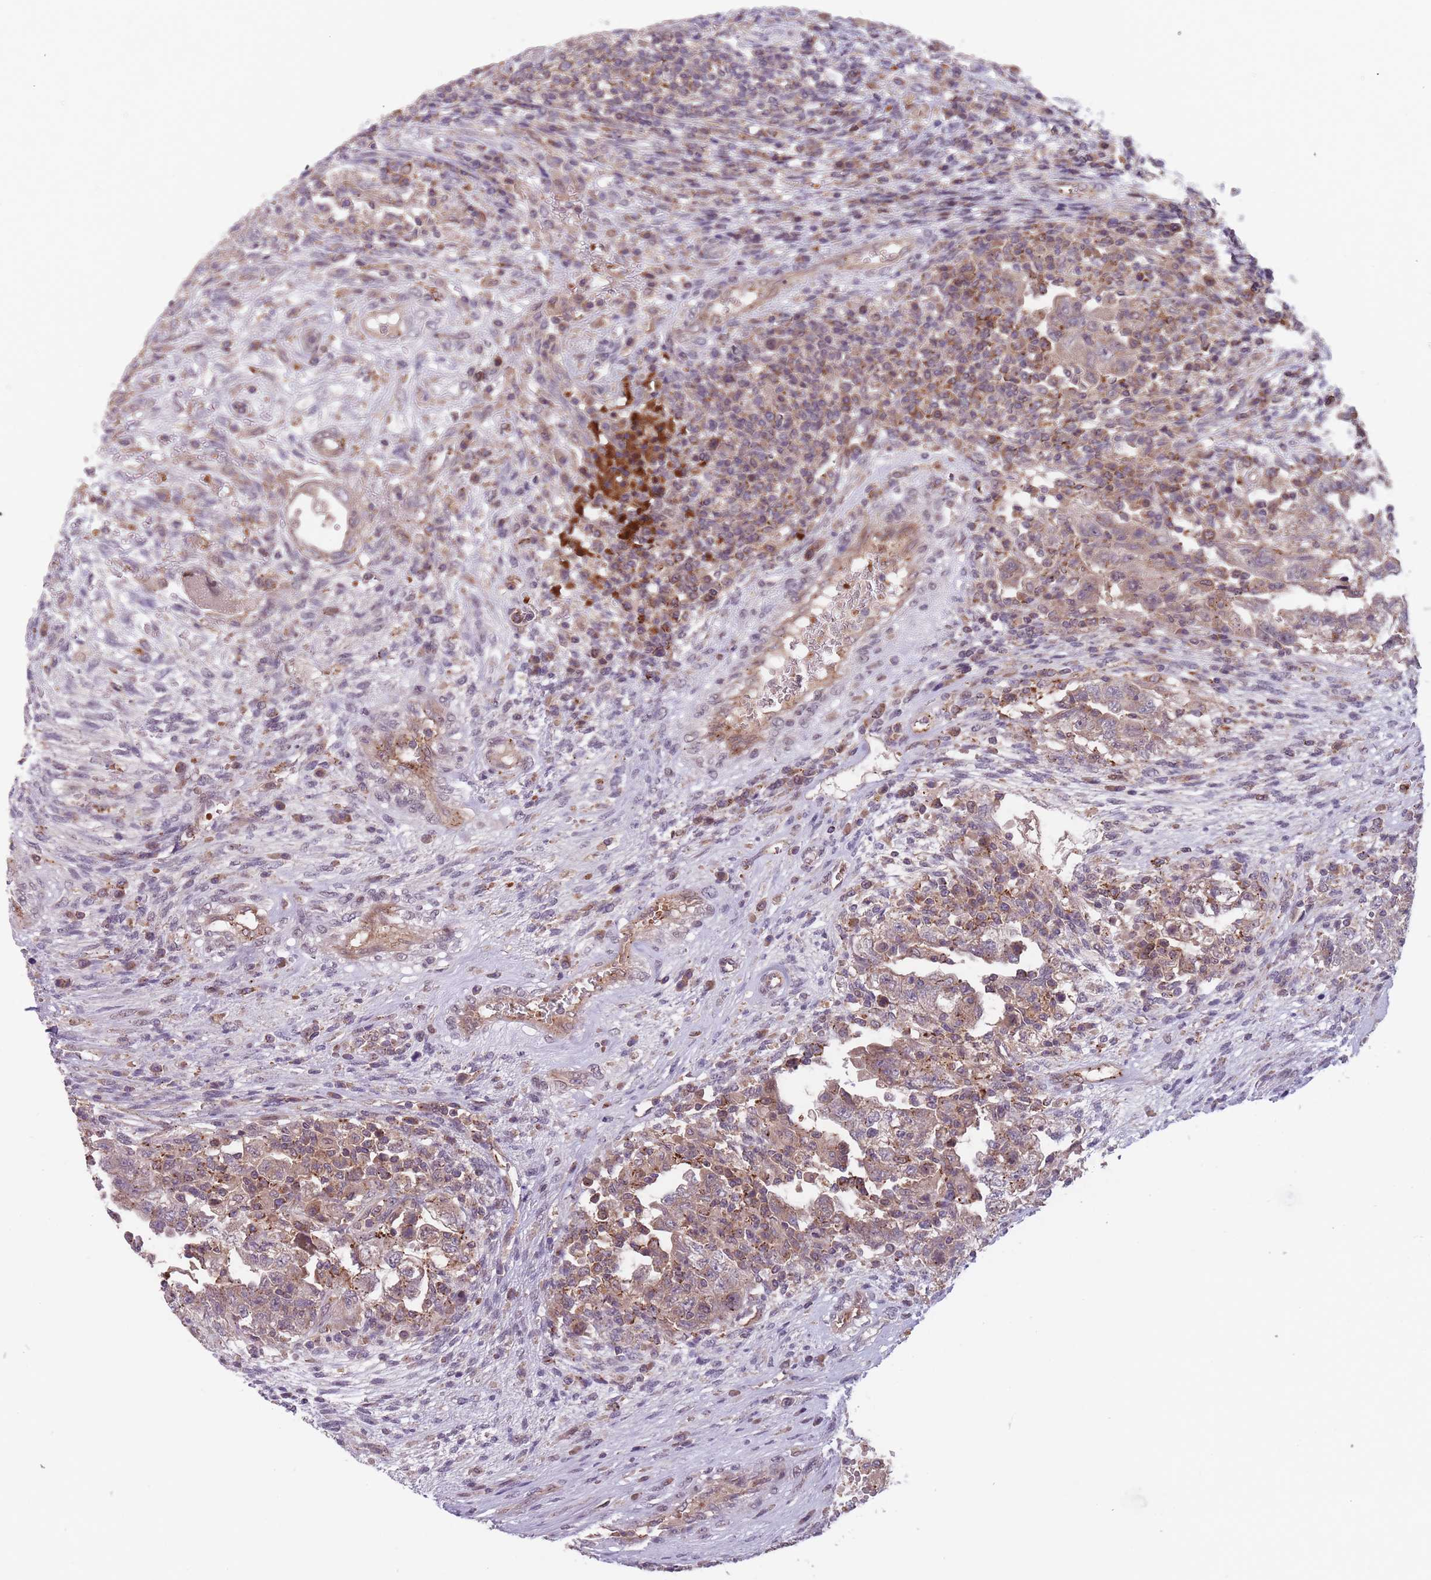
{"staining": {"intensity": "weak", "quantity": "25%-75%", "location": "cytoplasmic/membranous"}, "tissue": "testis cancer", "cell_type": "Tumor cells", "image_type": "cancer", "snomed": [{"axis": "morphology", "description": "Carcinoma, Embryonal, NOS"}, {"axis": "topography", "description": "Testis"}], "caption": "Immunohistochemistry (DAB (3,3'-diaminobenzidine)) staining of human testis embryonal carcinoma exhibits weak cytoplasmic/membranous protein staining in about 25%-75% of tumor cells. The protein is shown in brown color, while the nuclei are stained blue.", "gene": "SECTM1", "patient": {"sex": "male", "age": 26}}